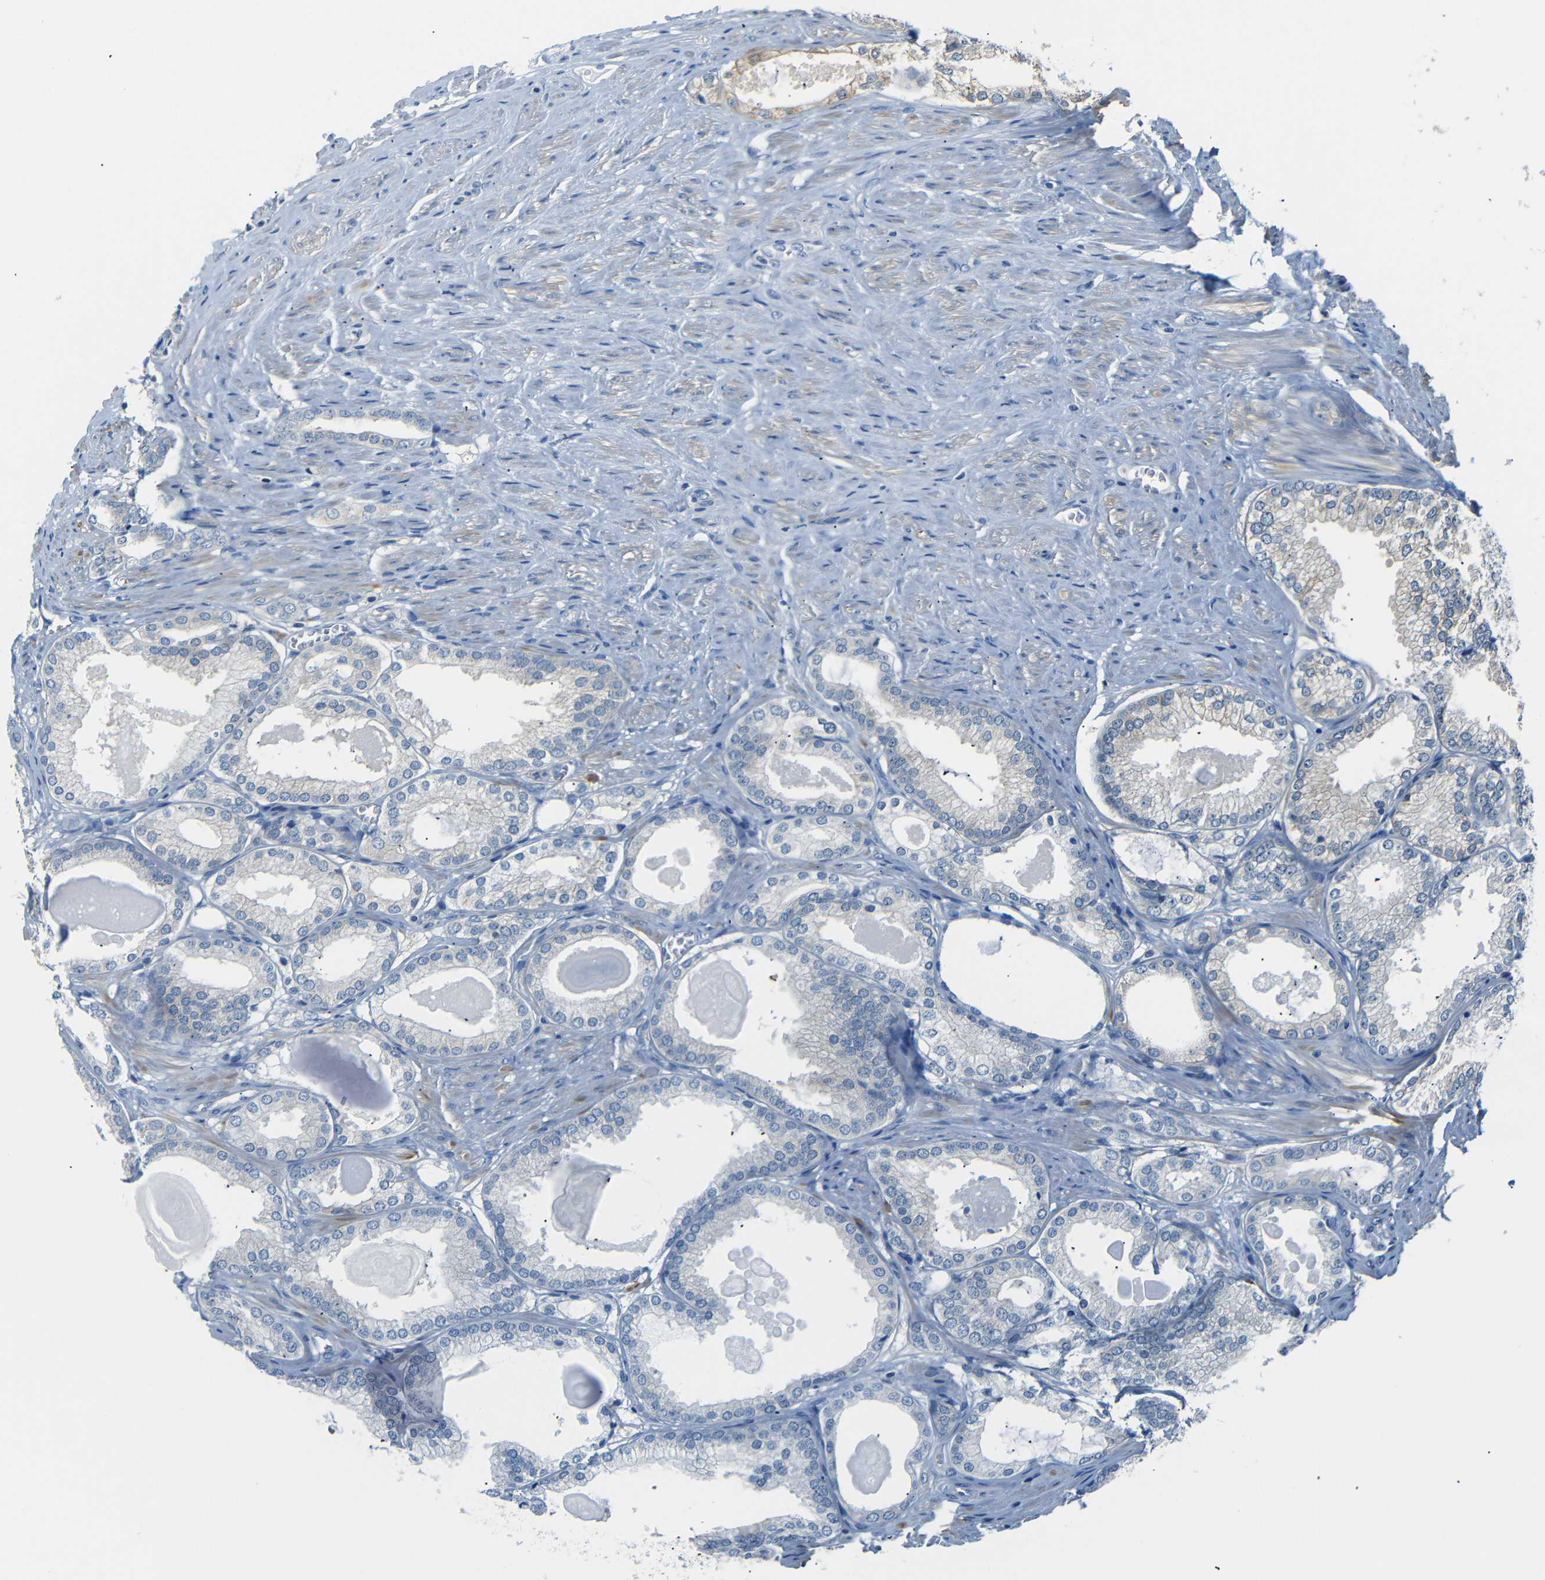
{"staining": {"intensity": "negative", "quantity": "none", "location": "none"}, "tissue": "prostate cancer", "cell_type": "Tumor cells", "image_type": "cancer", "snomed": [{"axis": "morphology", "description": "Adenocarcinoma, High grade"}, {"axis": "topography", "description": "Prostate"}], "caption": "Histopathology image shows no protein staining in tumor cells of prostate cancer tissue.", "gene": "SFN", "patient": {"sex": "male", "age": 61}}